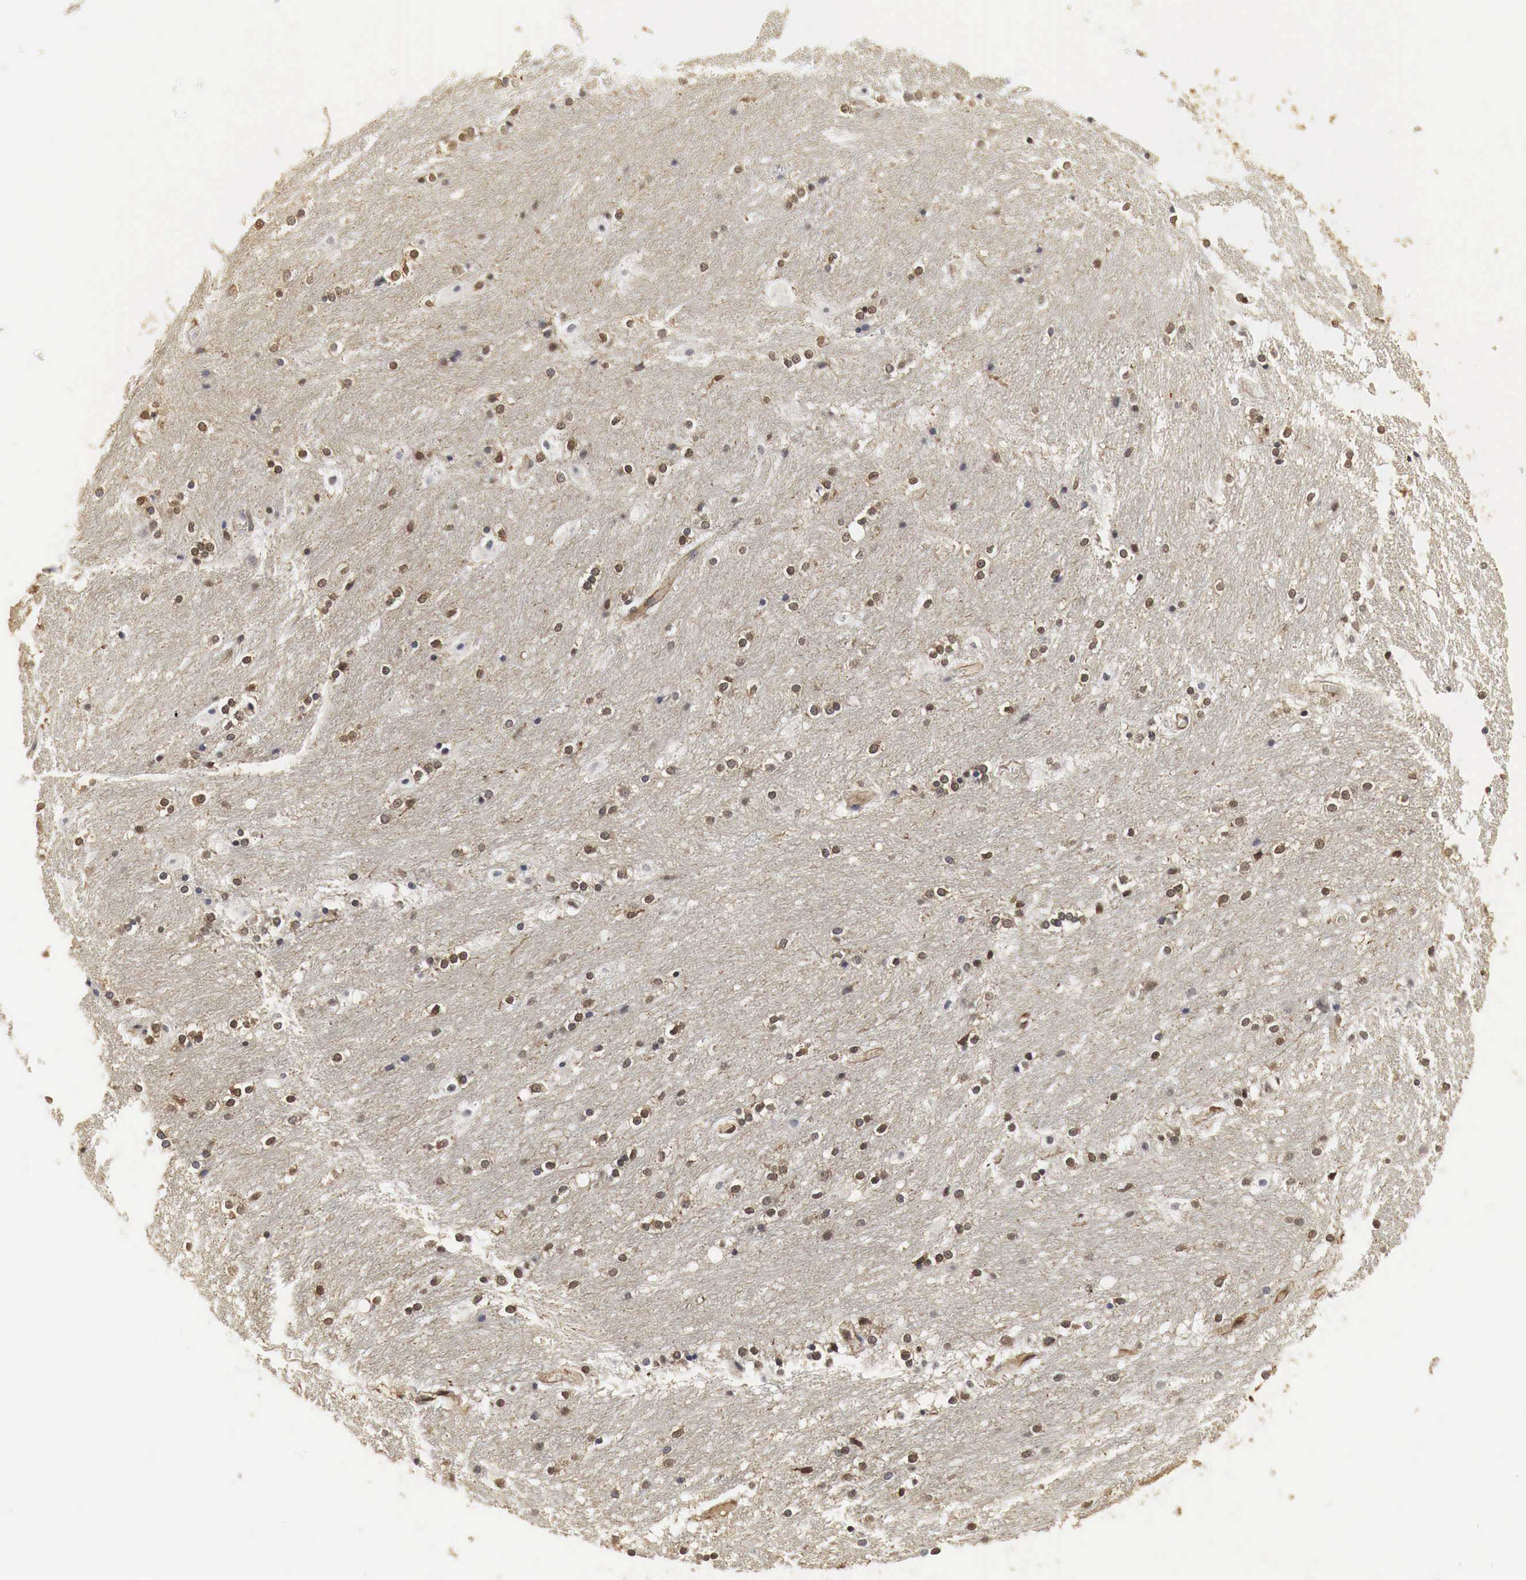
{"staining": {"intensity": "moderate", "quantity": ">75%", "location": "nuclear"}, "tissue": "caudate", "cell_type": "Glial cells", "image_type": "normal", "snomed": [{"axis": "morphology", "description": "Normal tissue, NOS"}, {"axis": "topography", "description": "Lateral ventricle wall"}], "caption": "The photomicrograph reveals a brown stain indicating the presence of a protein in the nuclear of glial cells in caudate.", "gene": "SPIN1", "patient": {"sex": "female", "age": 19}}